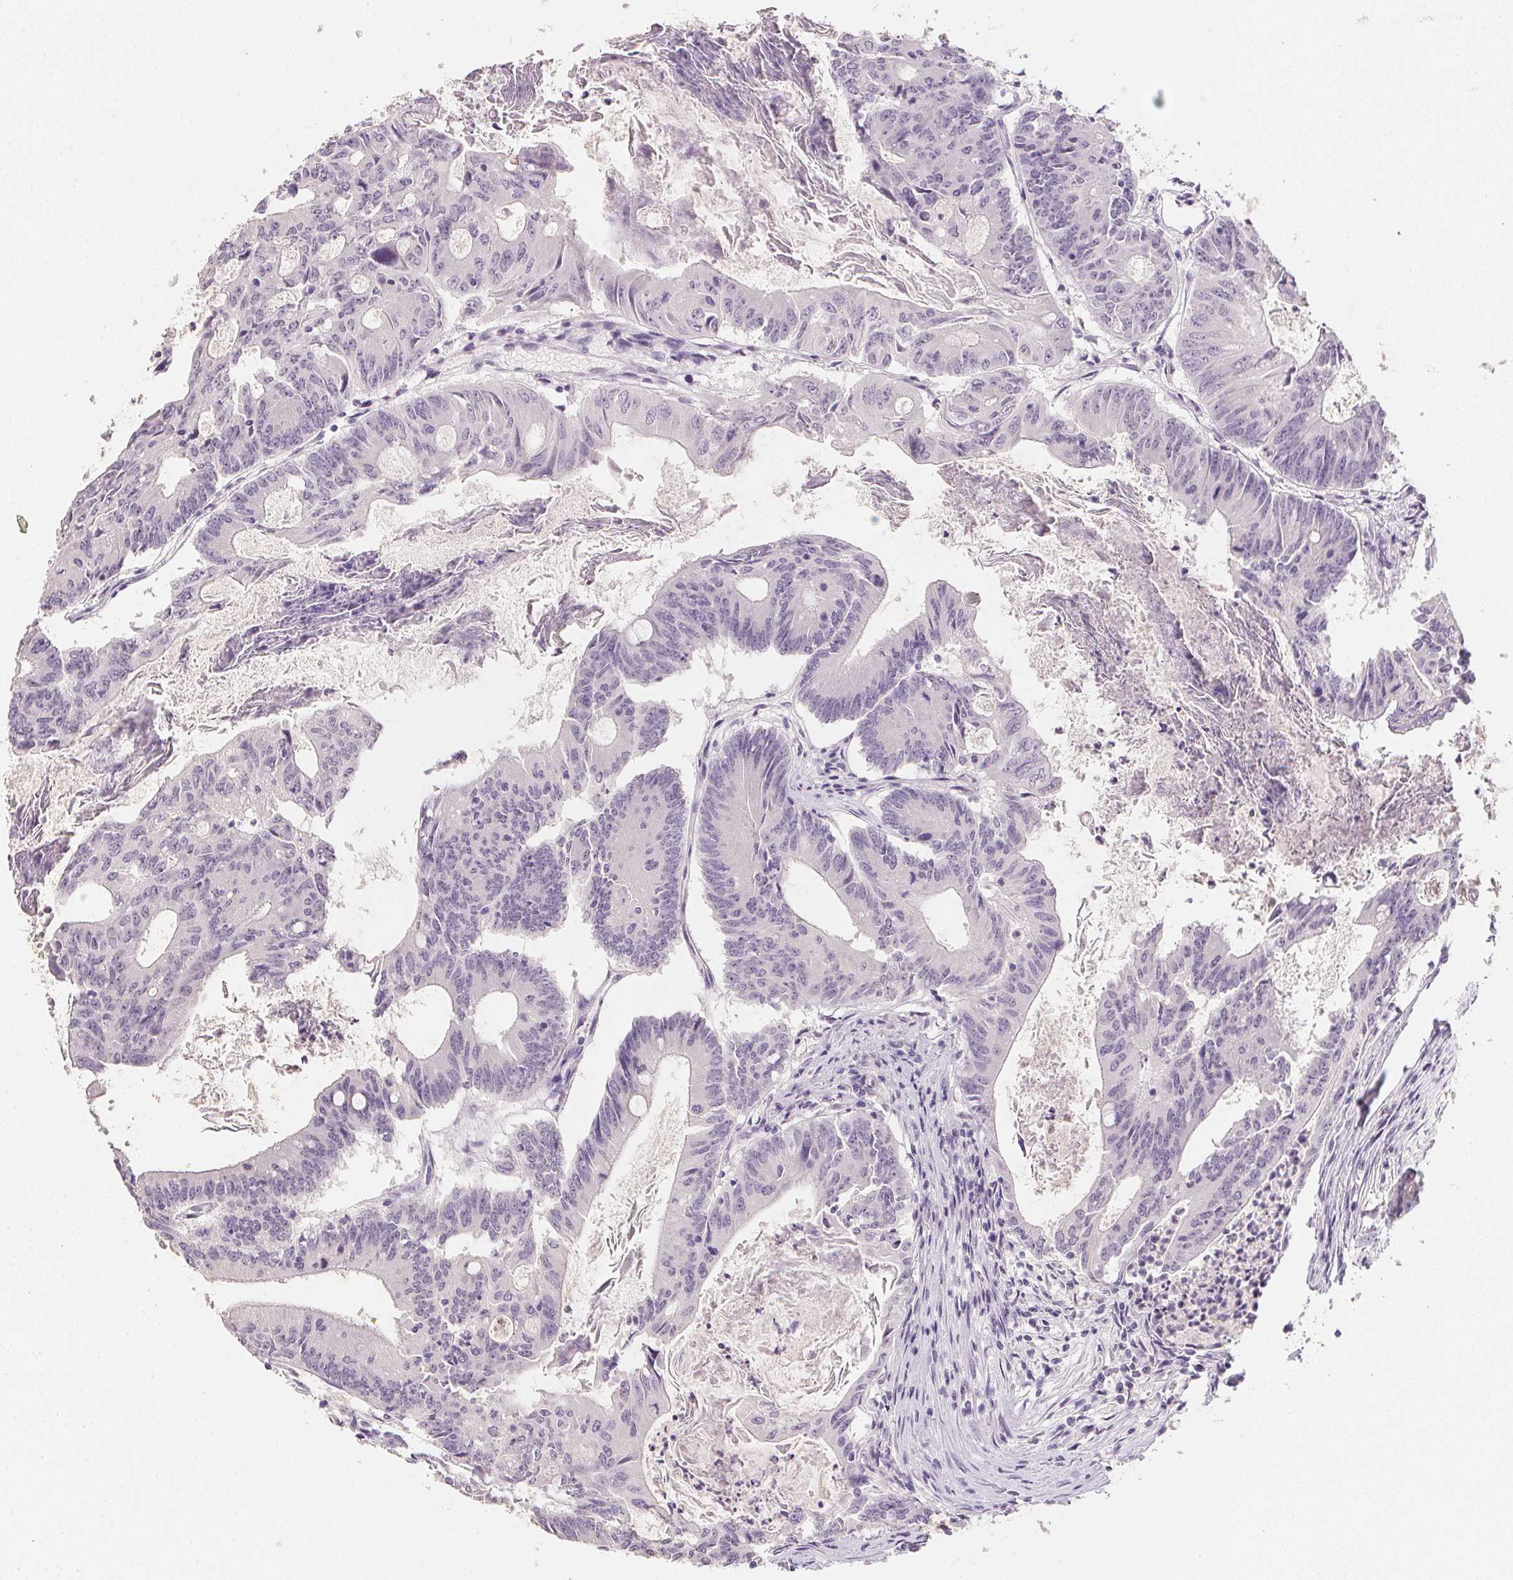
{"staining": {"intensity": "negative", "quantity": "none", "location": "none"}, "tissue": "colorectal cancer", "cell_type": "Tumor cells", "image_type": "cancer", "snomed": [{"axis": "morphology", "description": "Adenocarcinoma, NOS"}, {"axis": "topography", "description": "Colon"}], "caption": "The immunohistochemistry (IHC) micrograph has no significant positivity in tumor cells of colorectal cancer (adenocarcinoma) tissue.", "gene": "PPY", "patient": {"sex": "female", "age": 70}}